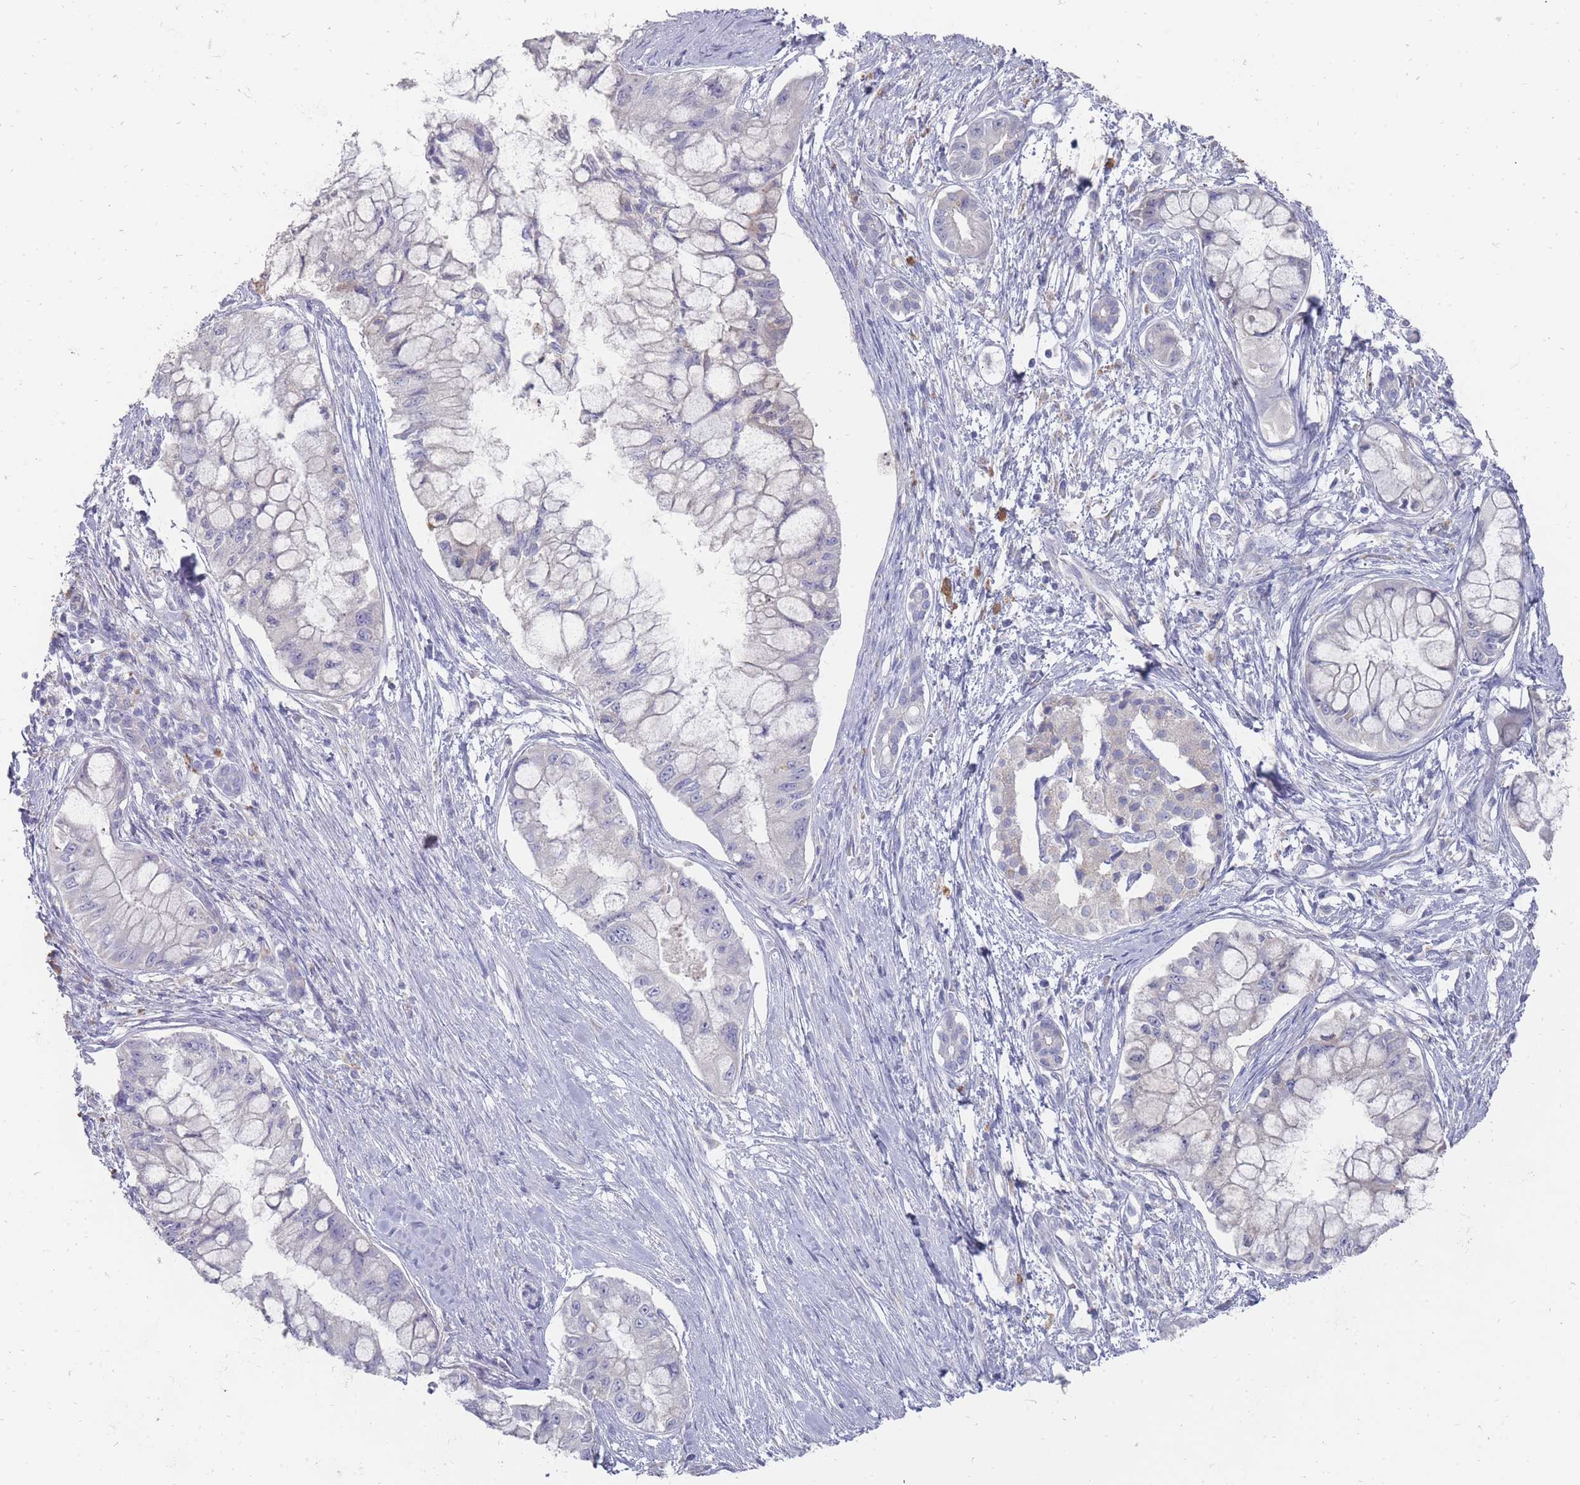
{"staining": {"intensity": "negative", "quantity": "none", "location": "none"}, "tissue": "pancreatic cancer", "cell_type": "Tumor cells", "image_type": "cancer", "snomed": [{"axis": "morphology", "description": "Adenocarcinoma, NOS"}, {"axis": "topography", "description": "Pancreas"}], "caption": "Immunohistochemistry (IHC) photomicrograph of pancreatic adenocarcinoma stained for a protein (brown), which demonstrates no positivity in tumor cells.", "gene": "OTULINL", "patient": {"sex": "male", "age": 48}}